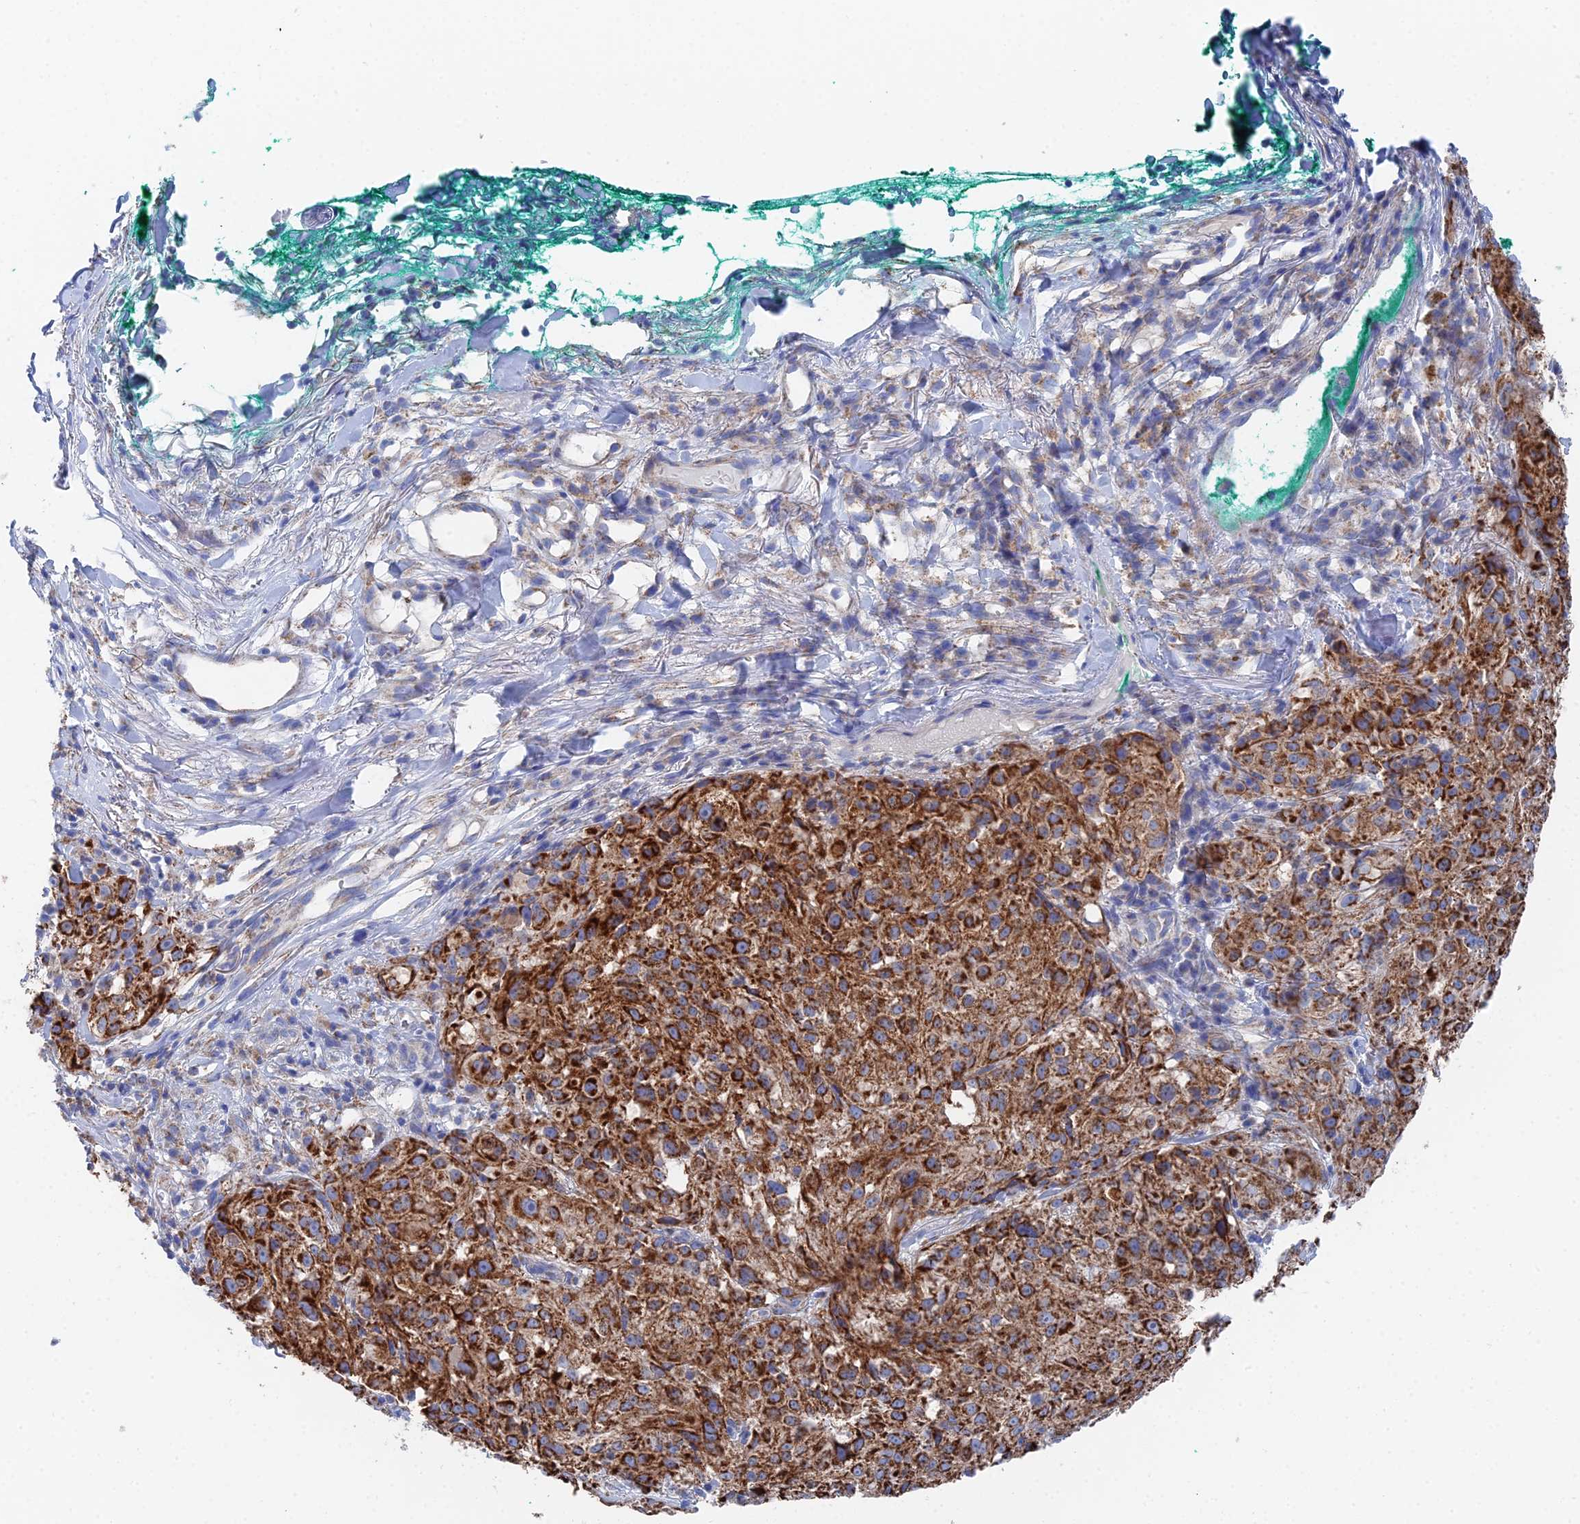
{"staining": {"intensity": "strong", "quantity": ">75%", "location": "cytoplasmic/membranous"}, "tissue": "melanoma", "cell_type": "Tumor cells", "image_type": "cancer", "snomed": [{"axis": "morphology", "description": "Necrosis, NOS"}, {"axis": "morphology", "description": "Malignant melanoma, NOS"}, {"axis": "topography", "description": "Skin"}], "caption": "A histopathology image of malignant melanoma stained for a protein demonstrates strong cytoplasmic/membranous brown staining in tumor cells.", "gene": "IFT80", "patient": {"sex": "female", "age": 87}}